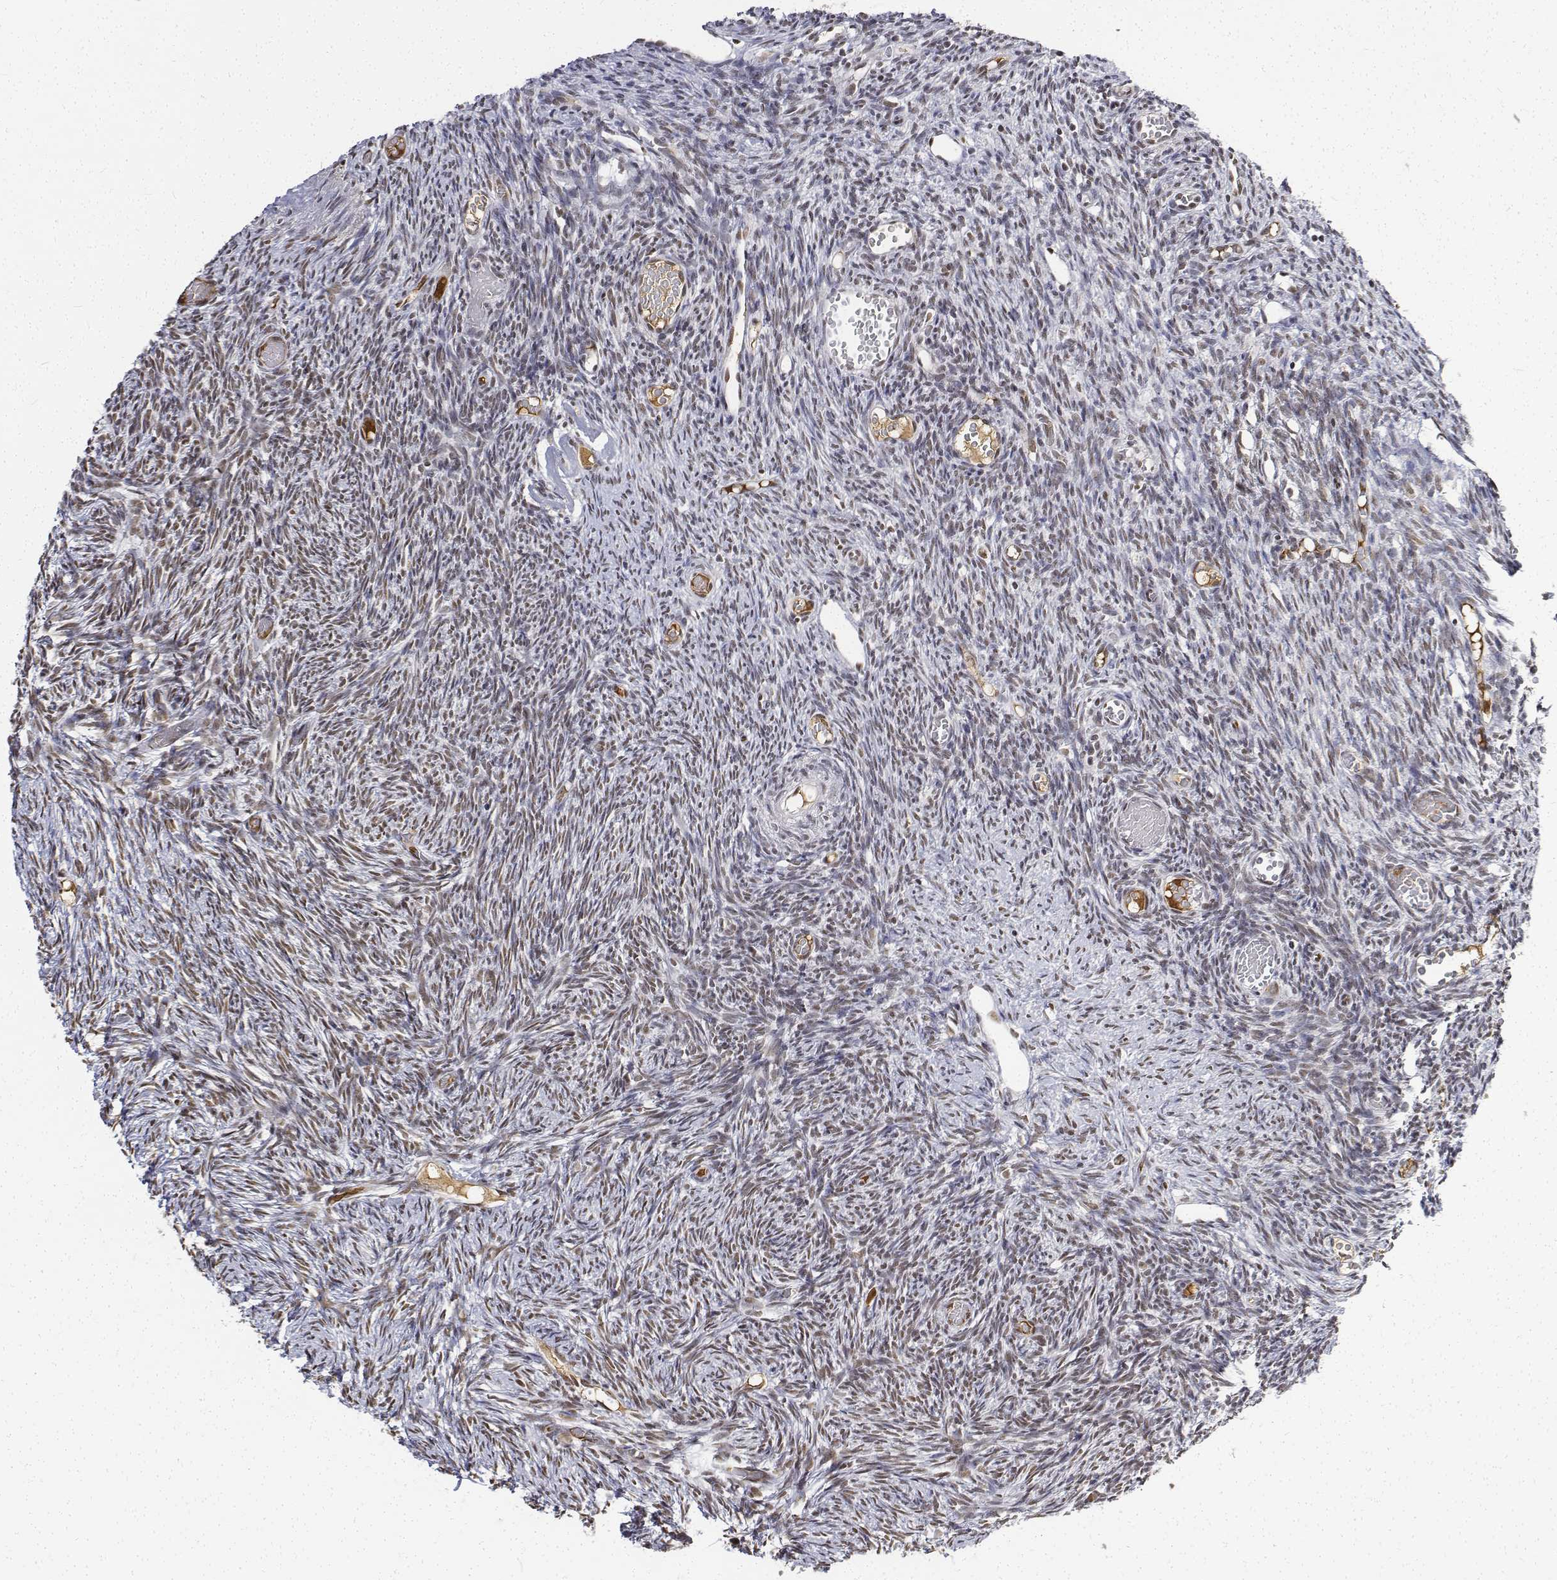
{"staining": {"intensity": "weak", "quantity": "25%-75%", "location": "nuclear"}, "tissue": "ovary", "cell_type": "Ovarian stroma cells", "image_type": "normal", "snomed": [{"axis": "morphology", "description": "Normal tissue, NOS"}, {"axis": "topography", "description": "Ovary"}], "caption": "A high-resolution photomicrograph shows immunohistochemistry (IHC) staining of benign ovary, which reveals weak nuclear expression in approximately 25%-75% of ovarian stroma cells. (IHC, brightfield microscopy, high magnification).", "gene": "ATRX", "patient": {"sex": "female", "age": 39}}